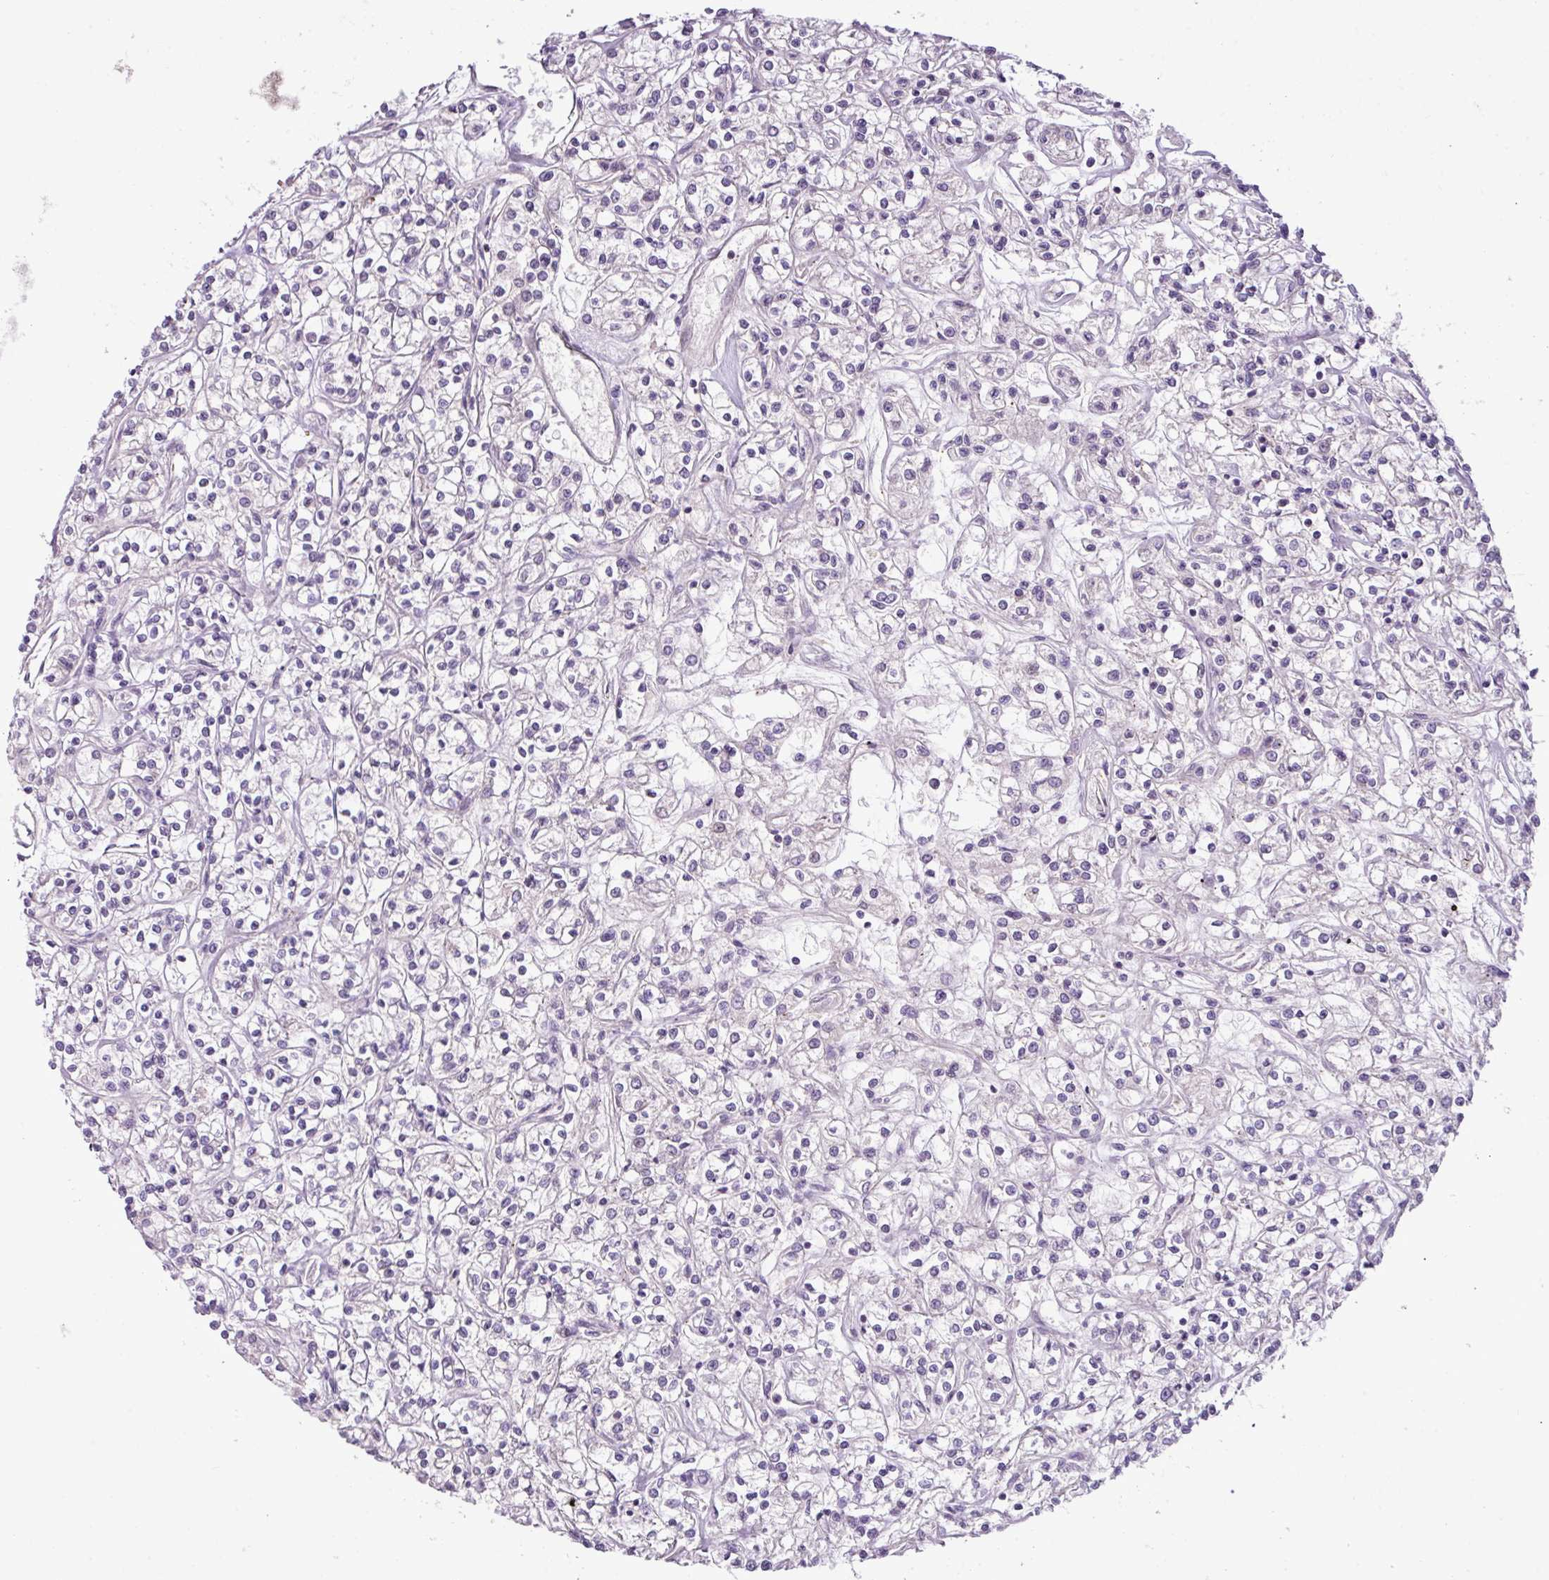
{"staining": {"intensity": "negative", "quantity": "none", "location": "none"}, "tissue": "renal cancer", "cell_type": "Tumor cells", "image_type": "cancer", "snomed": [{"axis": "morphology", "description": "Adenocarcinoma, NOS"}, {"axis": "topography", "description": "Kidney"}], "caption": "Renal cancer was stained to show a protein in brown. There is no significant positivity in tumor cells.", "gene": "DNAJB13", "patient": {"sex": "female", "age": 59}}